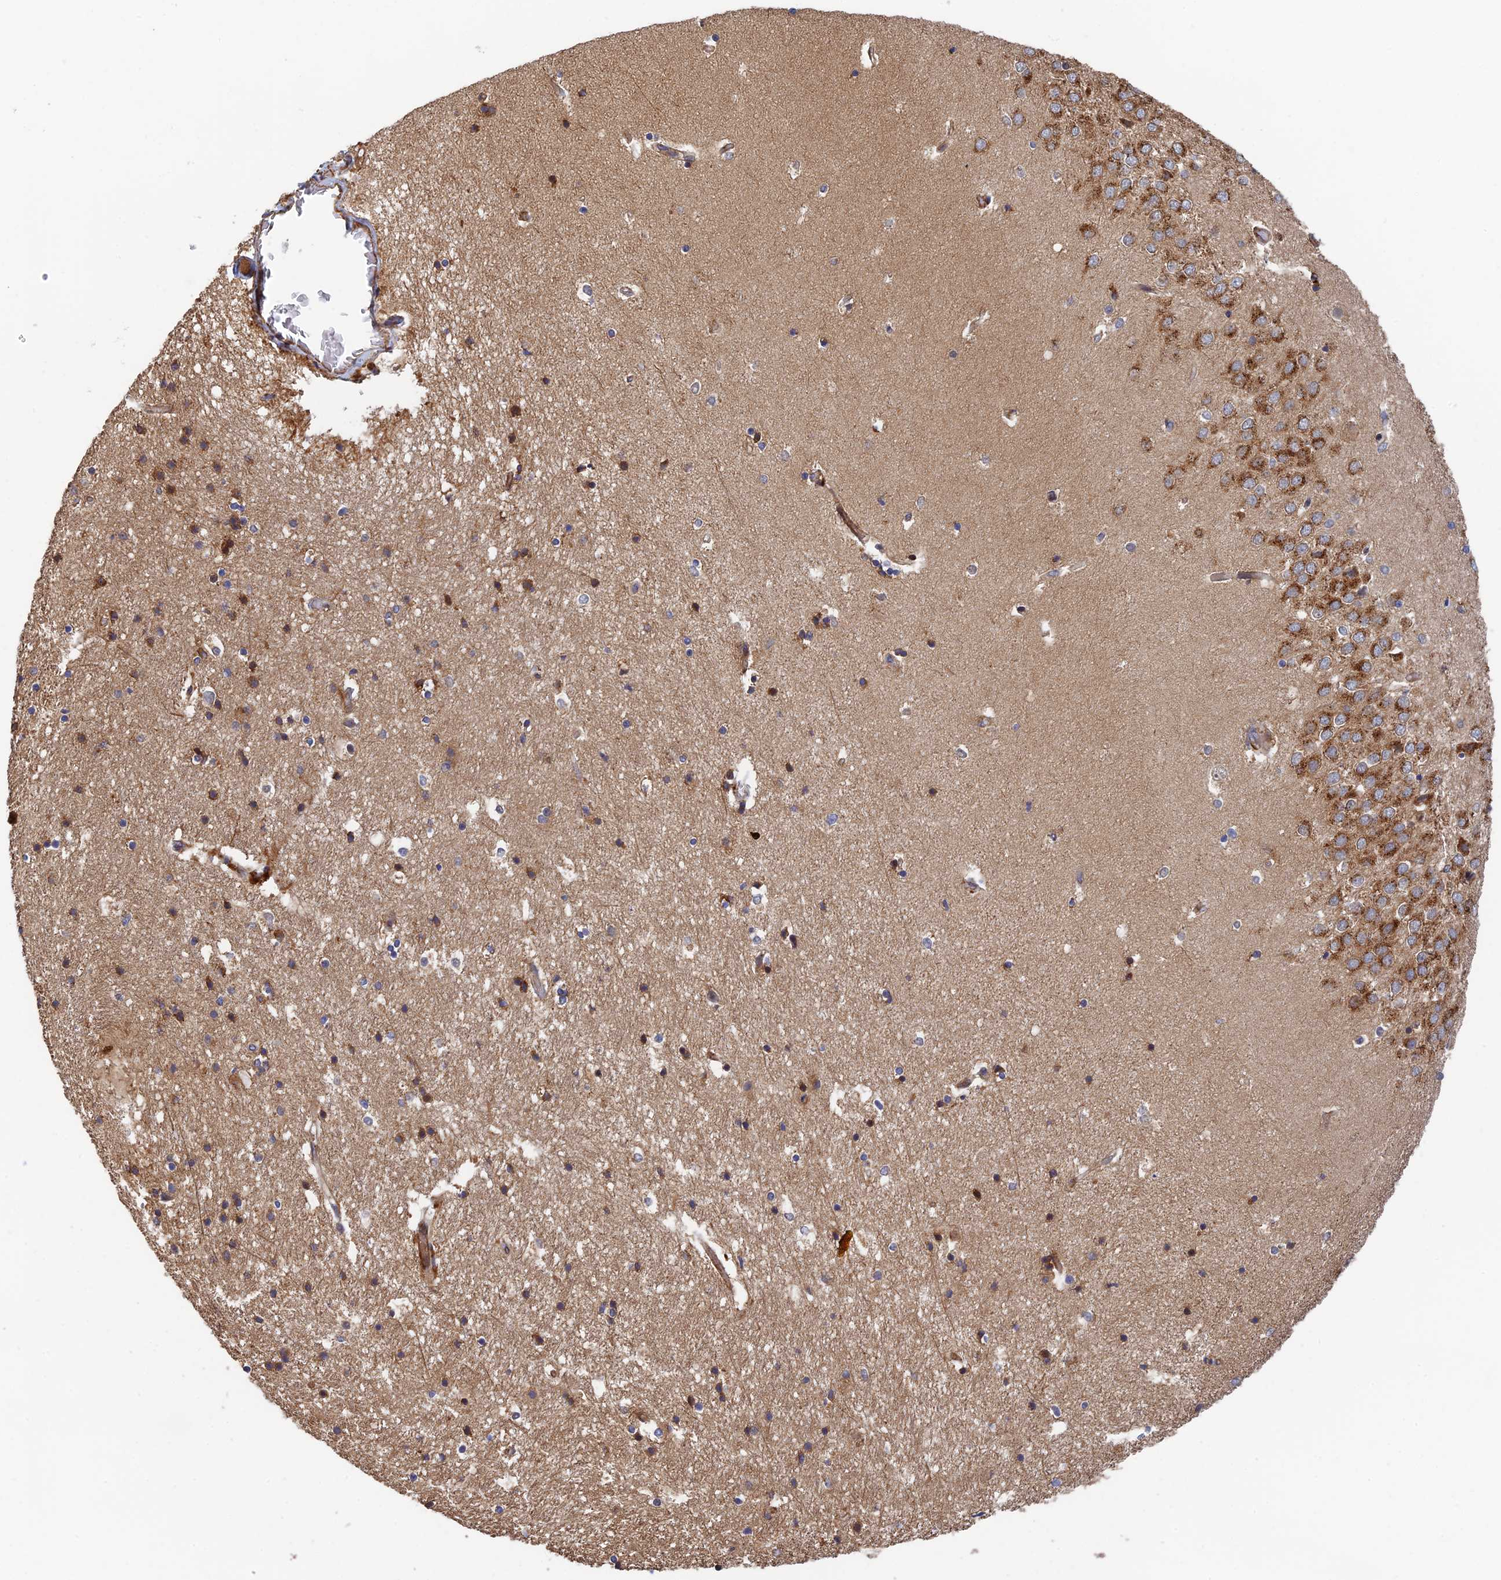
{"staining": {"intensity": "moderate", "quantity": "<25%", "location": "cytoplasmic/membranous"}, "tissue": "hippocampus", "cell_type": "Glial cells", "image_type": "normal", "snomed": [{"axis": "morphology", "description": "Normal tissue, NOS"}, {"axis": "topography", "description": "Hippocampus"}], "caption": "This is a micrograph of immunohistochemistry (IHC) staining of benign hippocampus, which shows moderate staining in the cytoplasmic/membranous of glial cells.", "gene": "PPP2R3C", "patient": {"sex": "female", "age": 52}}